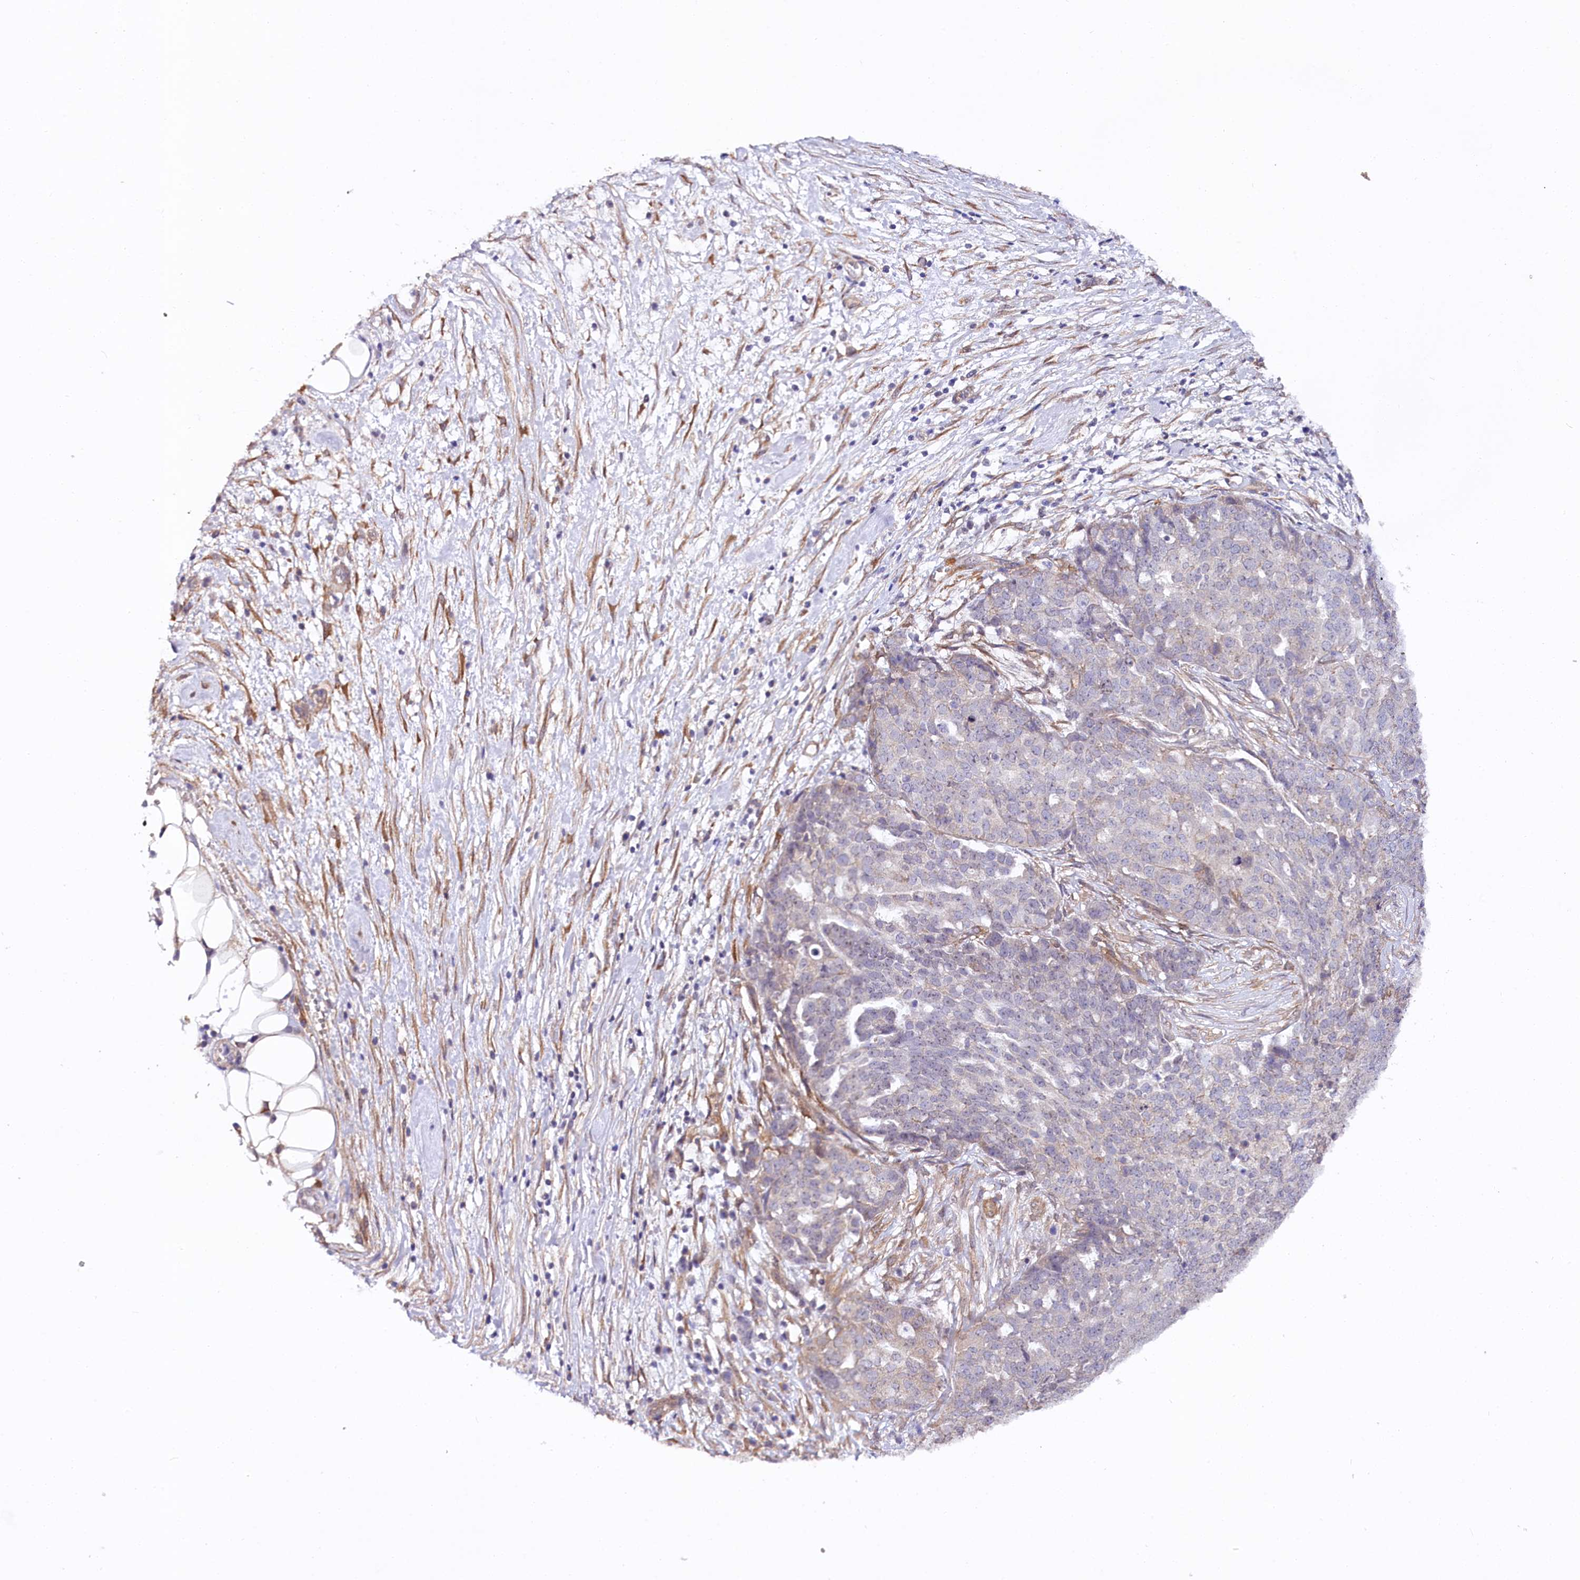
{"staining": {"intensity": "weak", "quantity": "<25%", "location": "cytoplasmic/membranous"}, "tissue": "ovarian cancer", "cell_type": "Tumor cells", "image_type": "cancer", "snomed": [{"axis": "morphology", "description": "Cystadenocarcinoma, serous, NOS"}, {"axis": "topography", "description": "Soft tissue"}, {"axis": "topography", "description": "Ovary"}], "caption": "Immunohistochemical staining of human ovarian serous cystadenocarcinoma reveals no significant staining in tumor cells.", "gene": "PHLDB1", "patient": {"sex": "female", "age": 57}}